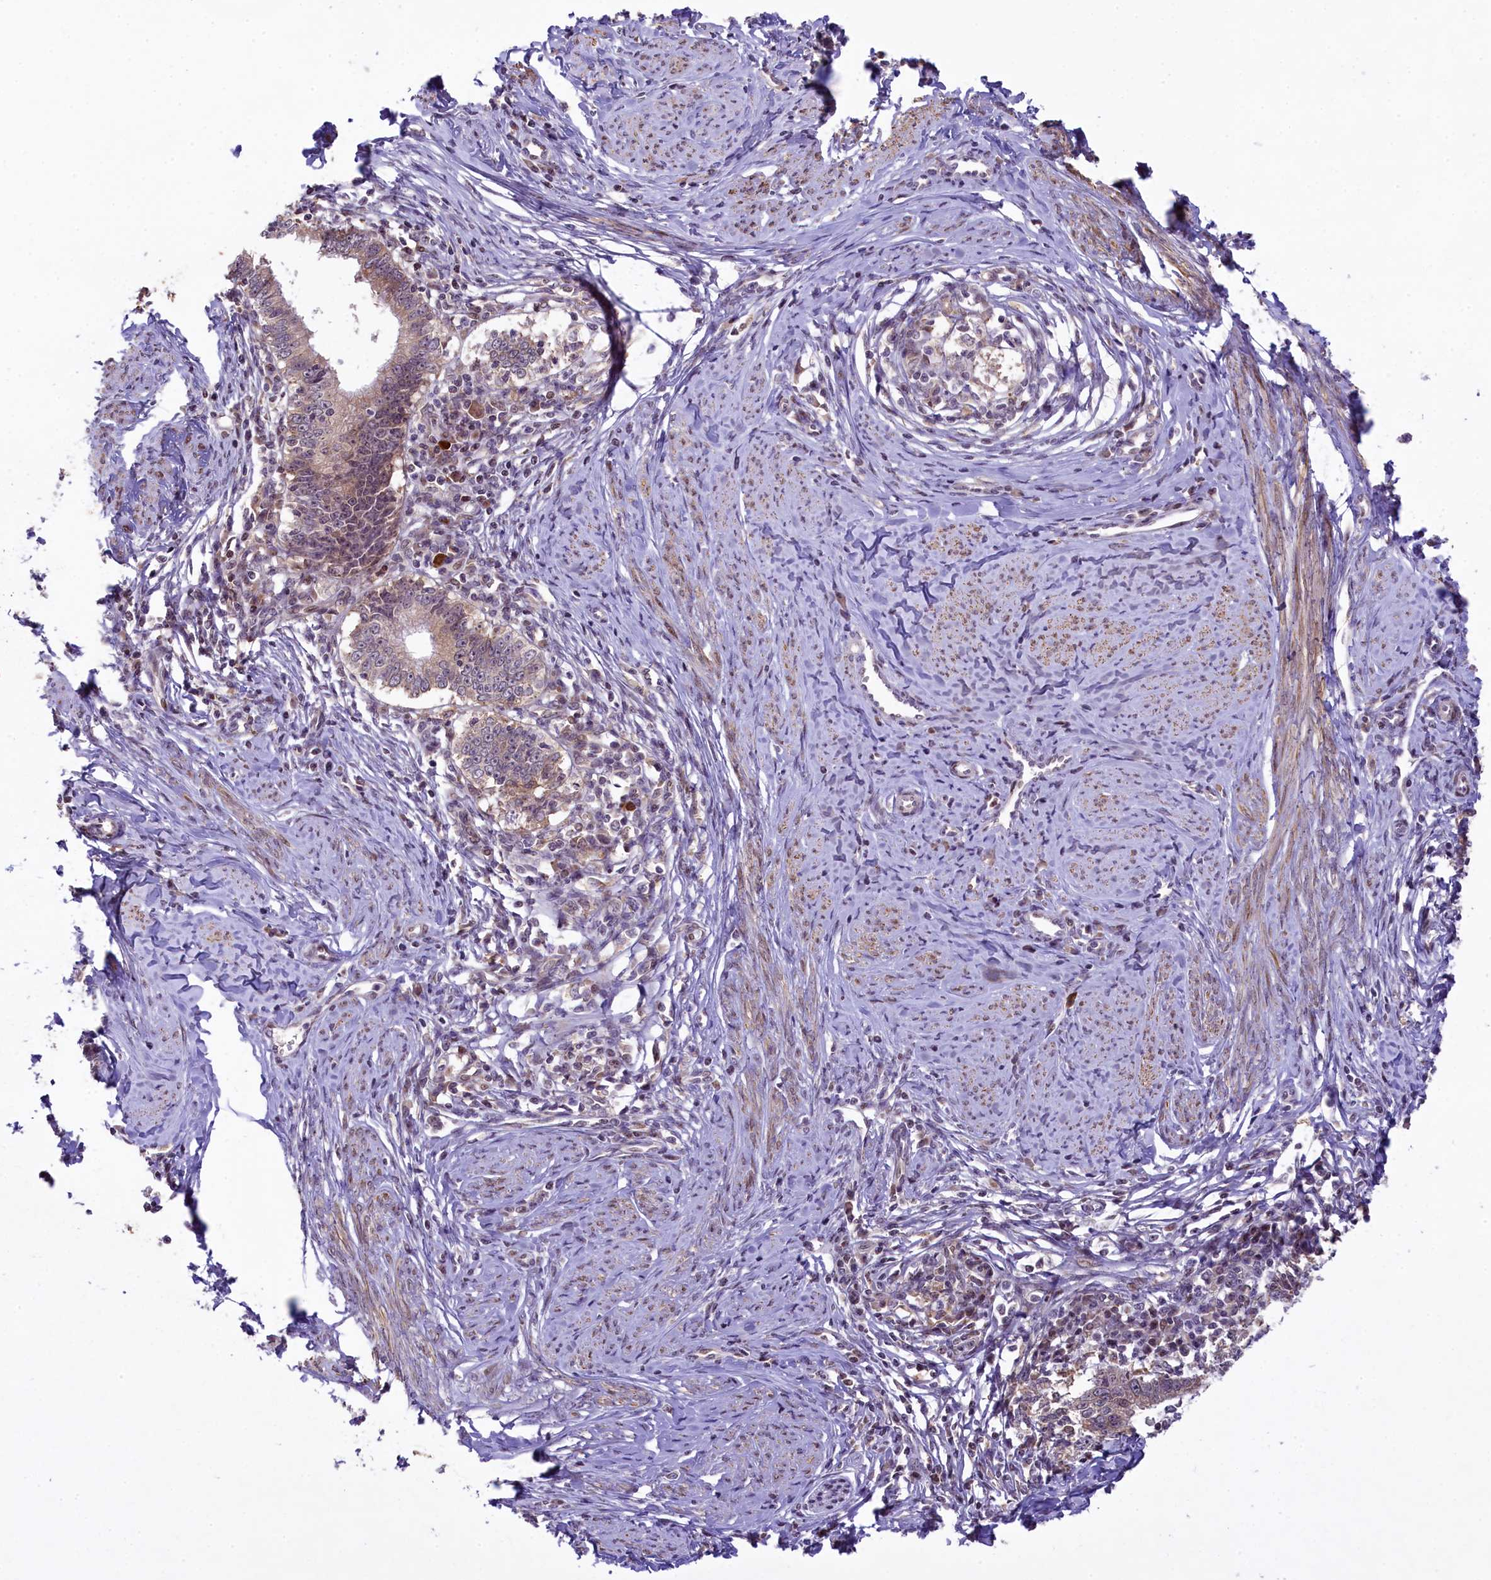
{"staining": {"intensity": "moderate", "quantity": ">75%", "location": "cytoplasmic/membranous"}, "tissue": "cervical cancer", "cell_type": "Tumor cells", "image_type": "cancer", "snomed": [{"axis": "morphology", "description": "Adenocarcinoma, NOS"}, {"axis": "topography", "description": "Cervix"}], "caption": "Approximately >75% of tumor cells in human adenocarcinoma (cervical) demonstrate moderate cytoplasmic/membranous protein expression as visualized by brown immunohistochemical staining.", "gene": "RBBP8", "patient": {"sex": "female", "age": 36}}